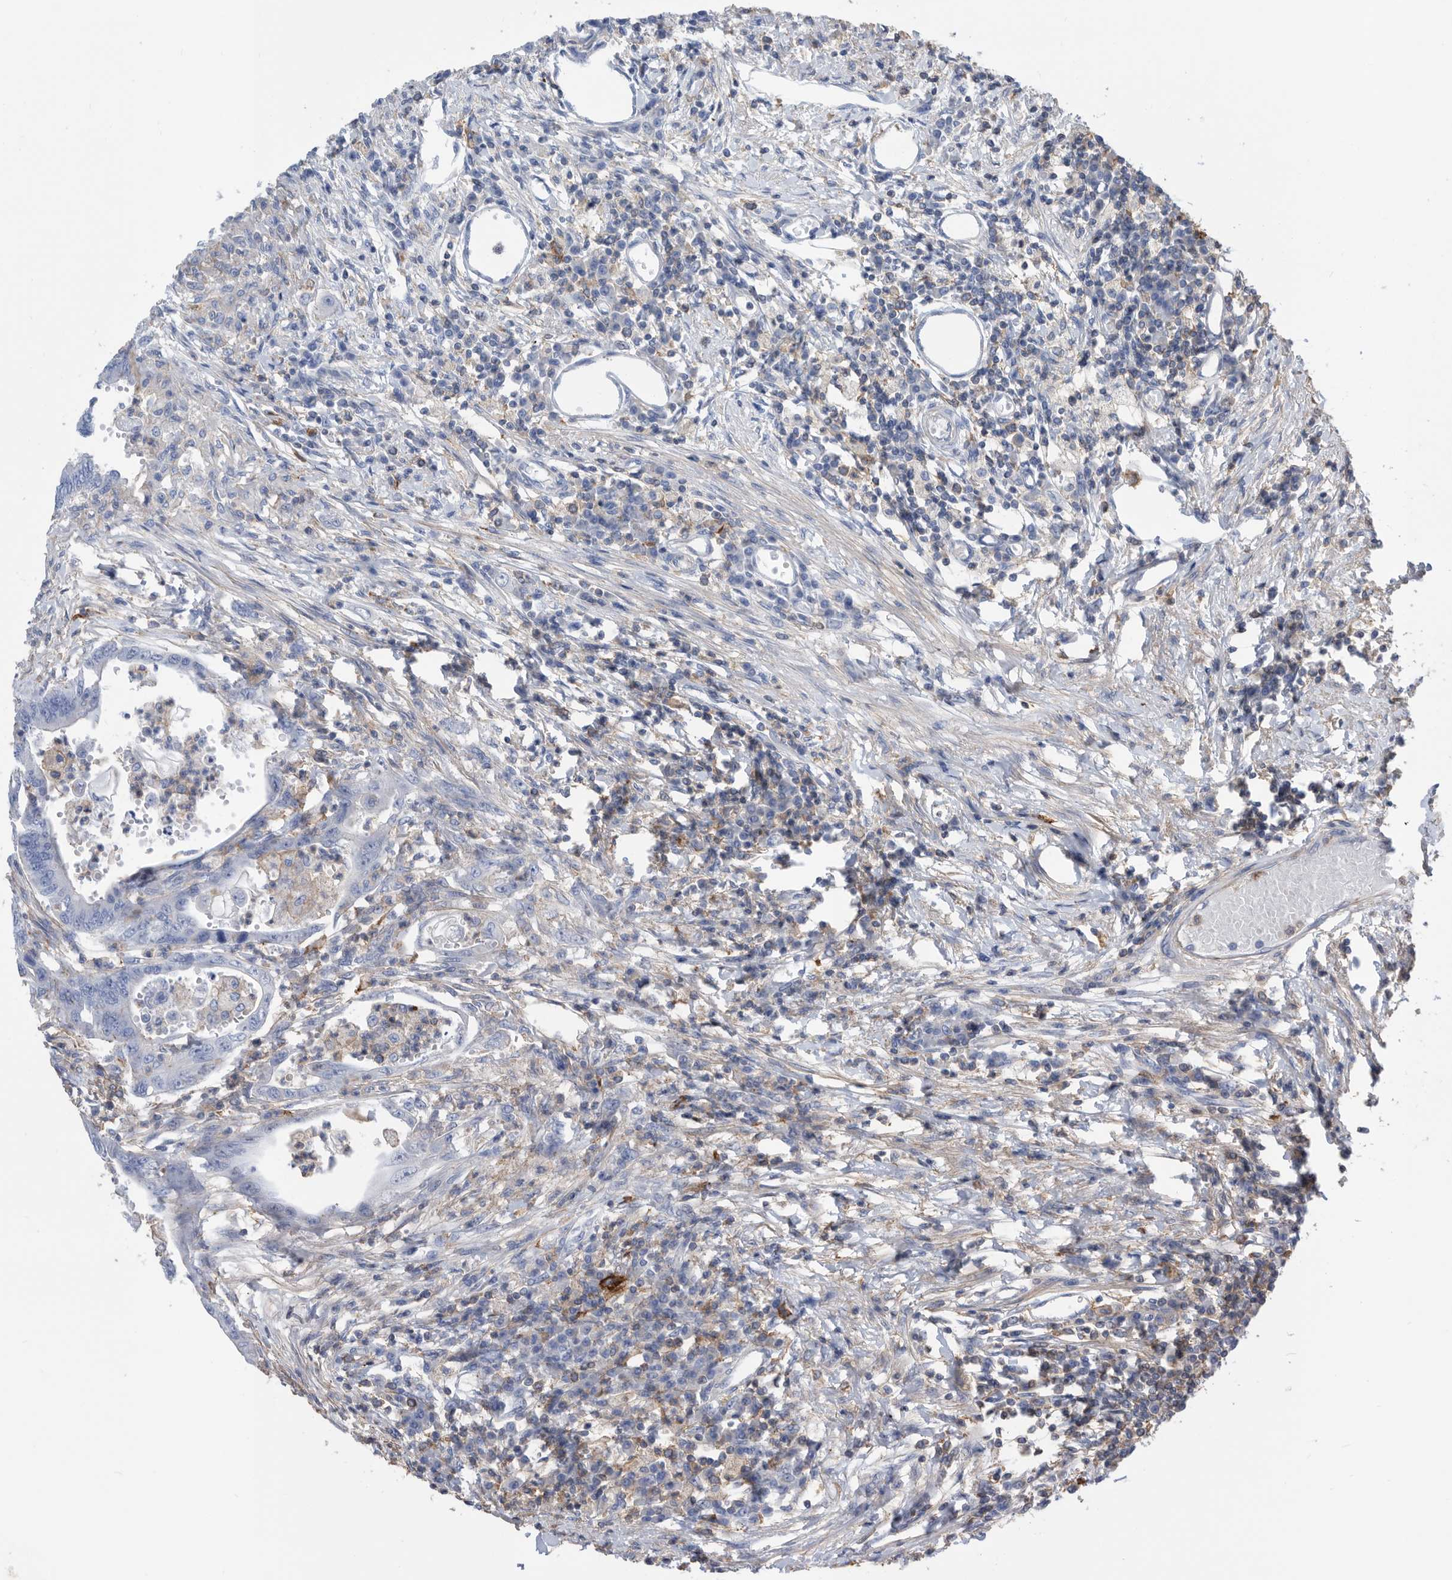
{"staining": {"intensity": "negative", "quantity": "none", "location": "none"}, "tissue": "colorectal cancer", "cell_type": "Tumor cells", "image_type": "cancer", "snomed": [{"axis": "morphology", "description": "Adenoma, NOS"}, {"axis": "morphology", "description": "Adenocarcinoma, NOS"}, {"axis": "topography", "description": "Colon"}], "caption": "Immunohistochemical staining of colorectal cancer reveals no significant positivity in tumor cells.", "gene": "MS4A4A", "patient": {"sex": "male", "age": 79}}